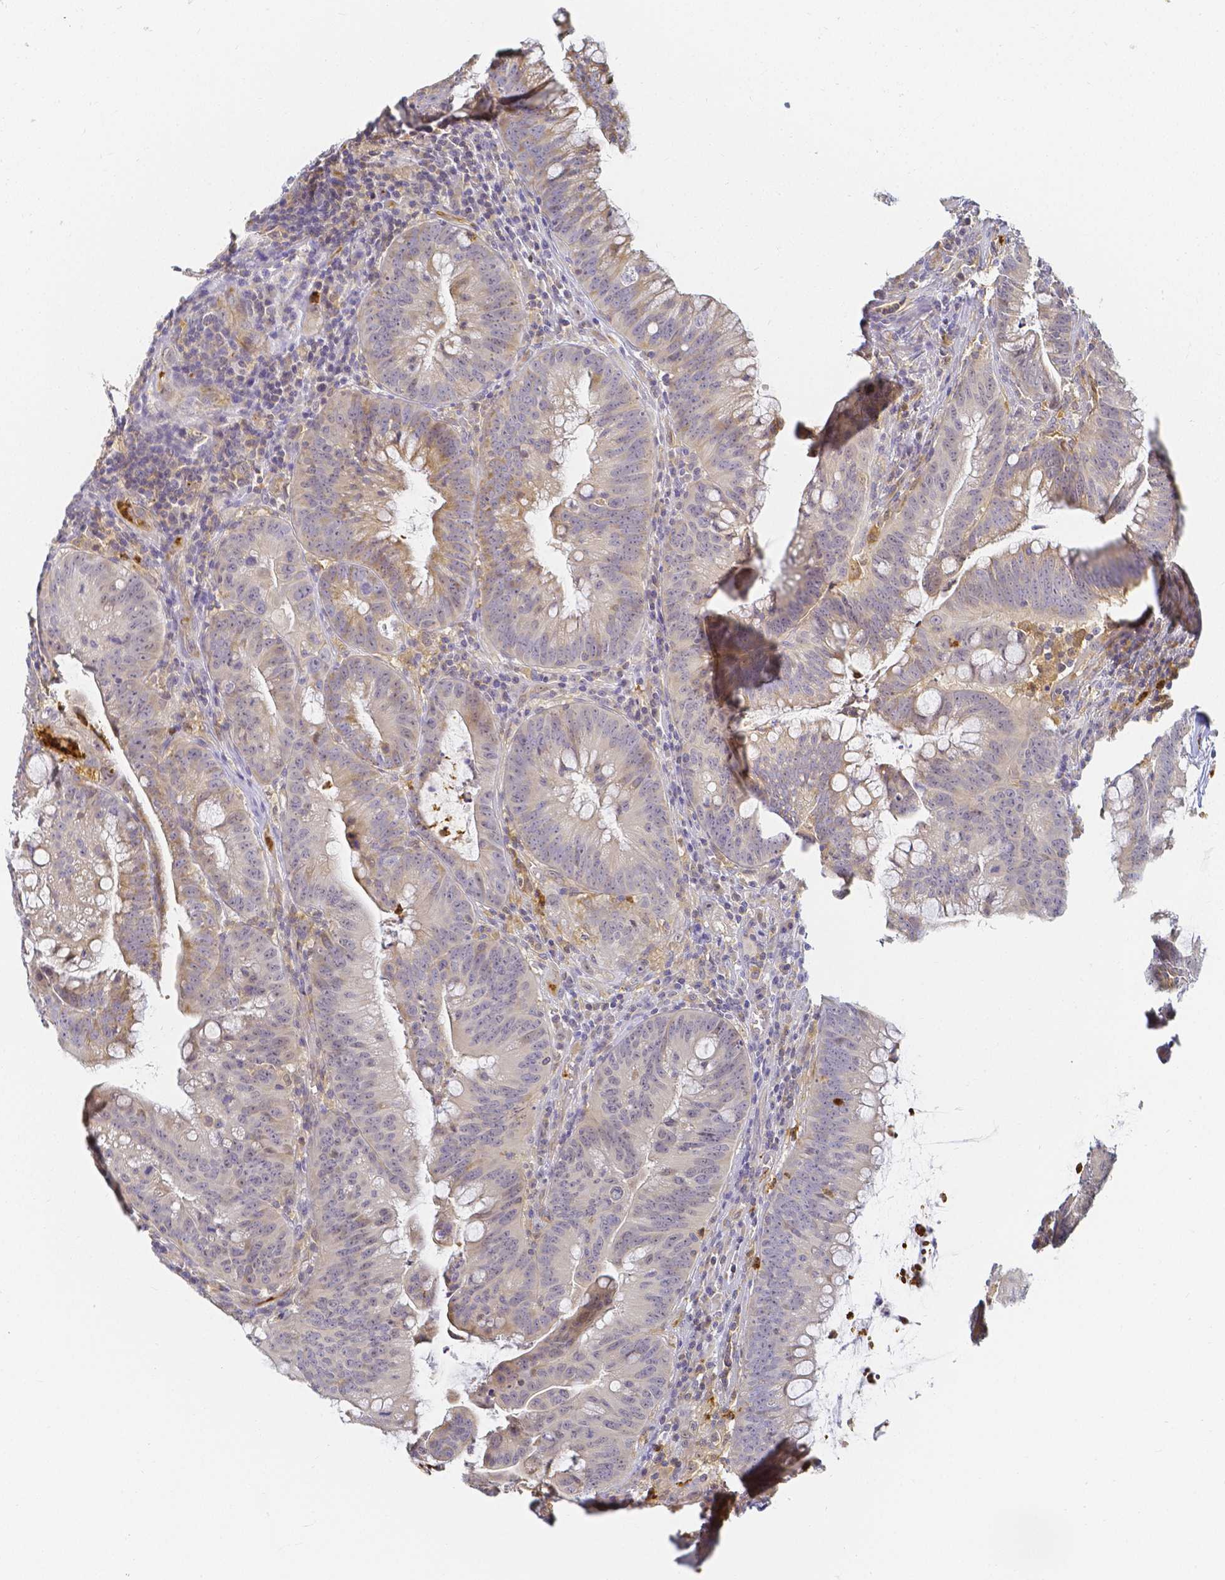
{"staining": {"intensity": "weak", "quantity": "<25%", "location": "cytoplasmic/membranous"}, "tissue": "colorectal cancer", "cell_type": "Tumor cells", "image_type": "cancer", "snomed": [{"axis": "morphology", "description": "Adenocarcinoma, NOS"}, {"axis": "topography", "description": "Colon"}], "caption": "DAB (3,3'-diaminobenzidine) immunohistochemical staining of human colorectal cancer demonstrates no significant positivity in tumor cells.", "gene": "KCNH1", "patient": {"sex": "male", "age": 62}}